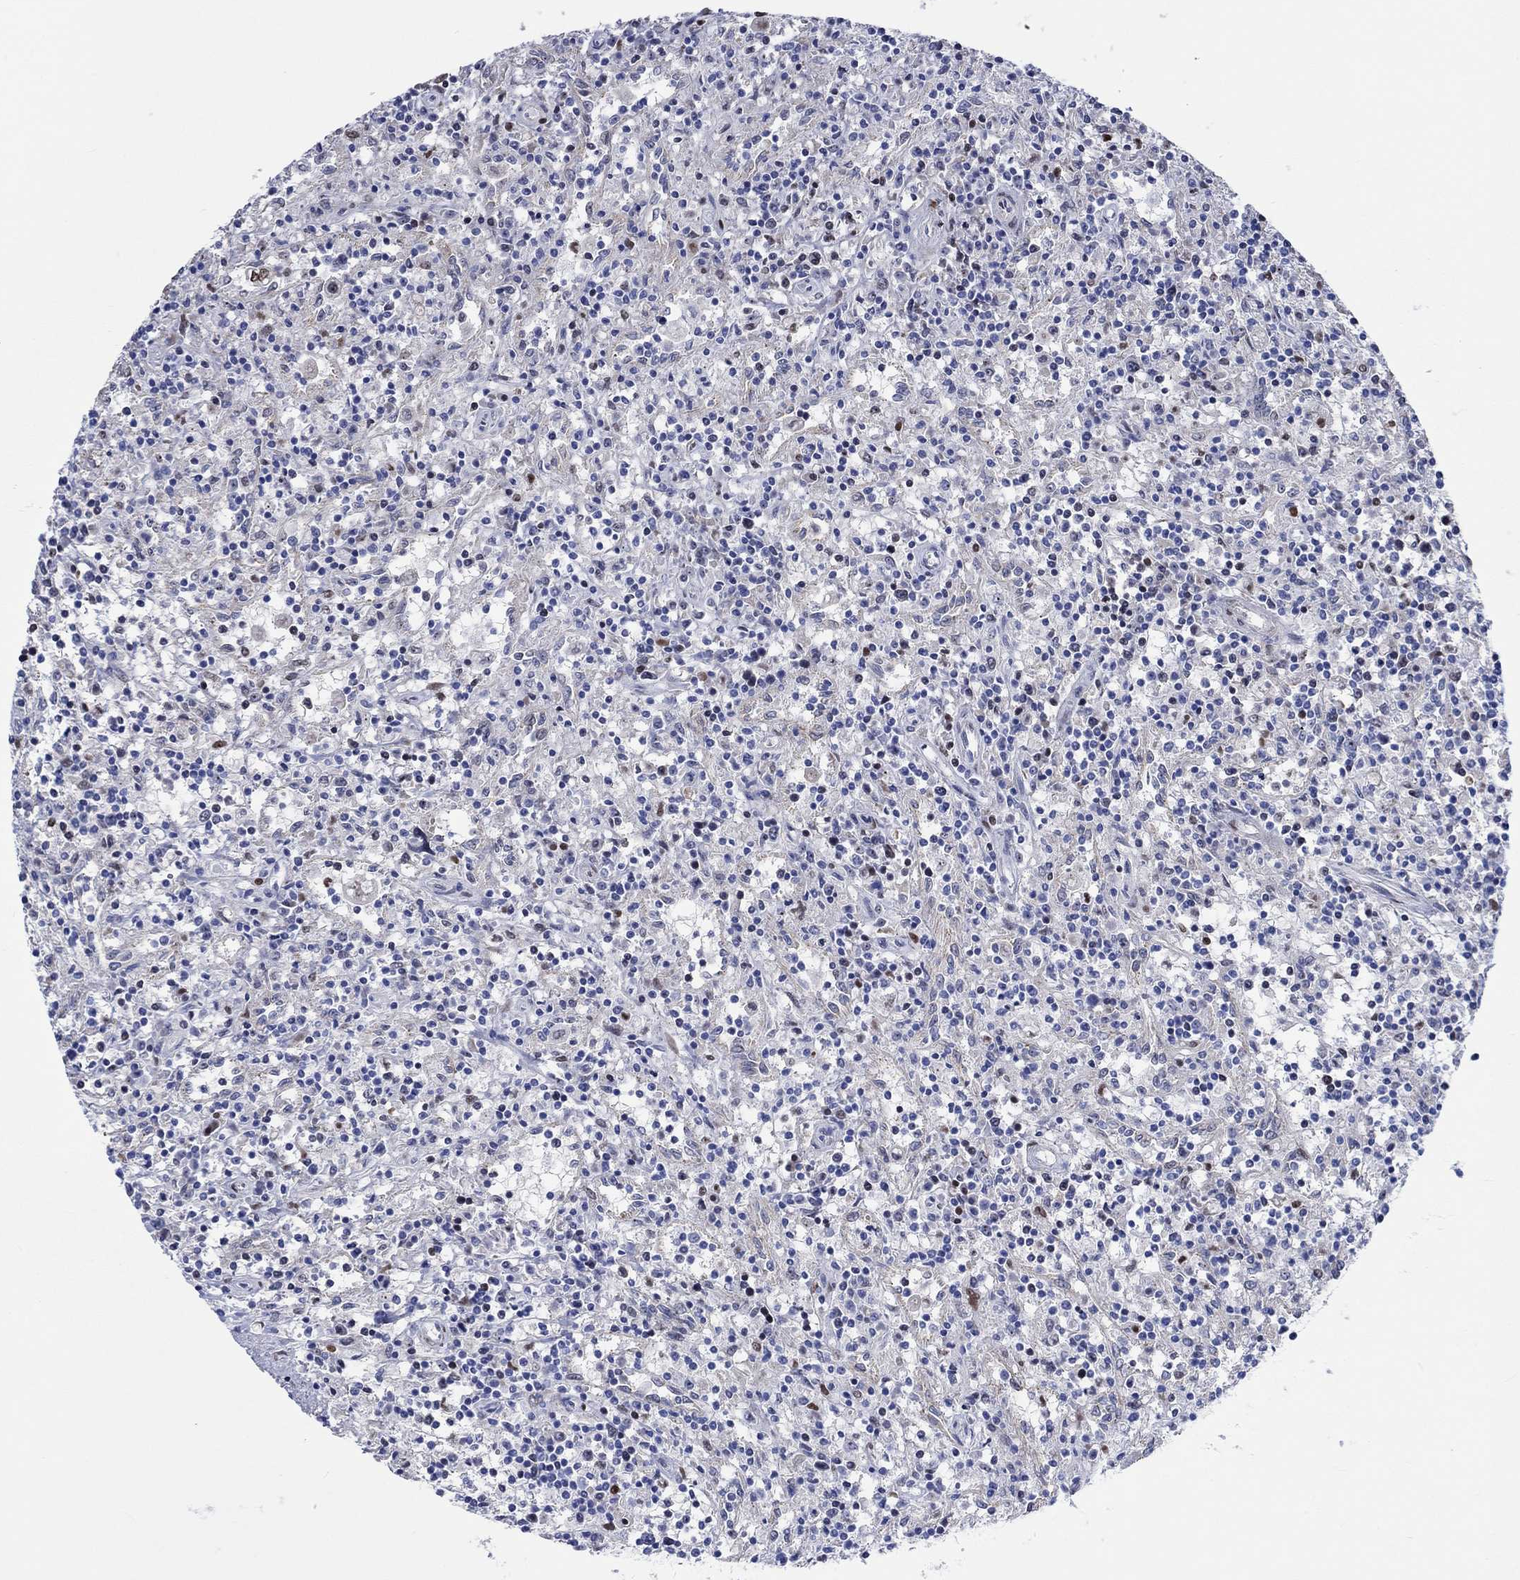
{"staining": {"intensity": "negative", "quantity": "none", "location": "none"}, "tissue": "lymphoma", "cell_type": "Tumor cells", "image_type": "cancer", "snomed": [{"axis": "morphology", "description": "Malignant lymphoma, non-Hodgkin's type, Low grade"}, {"axis": "topography", "description": "Spleen"}], "caption": "Immunohistochemical staining of human lymphoma shows no significant expression in tumor cells.", "gene": "ZNF446", "patient": {"sex": "male", "age": 62}}